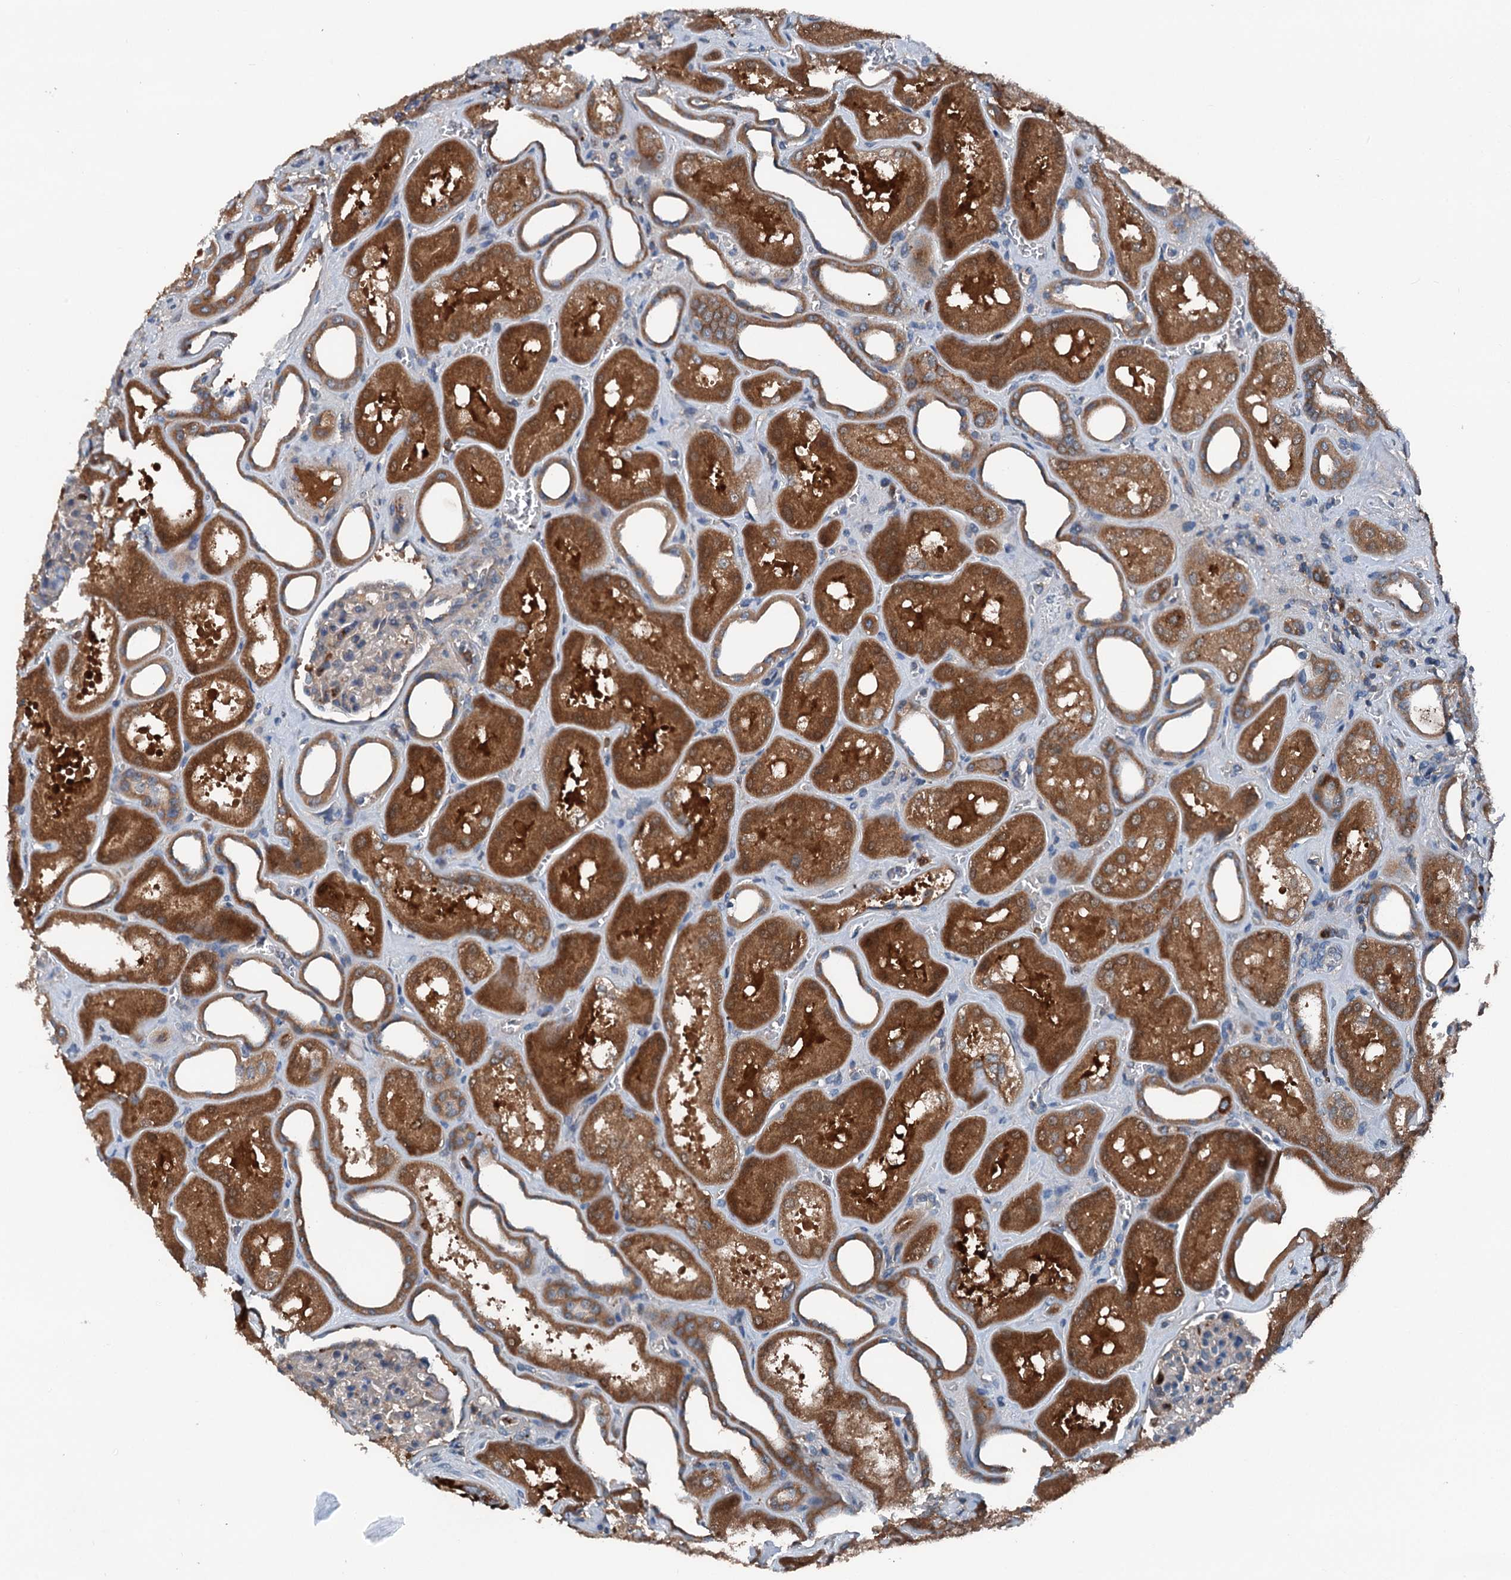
{"staining": {"intensity": "negative", "quantity": "none", "location": "none"}, "tissue": "kidney", "cell_type": "Cells in glomeruli", "image_type": "normal", "snomed": [{"axis": "morphology", "description": "Normal tissue, NOS"}, {"axis": "morphology", "description": "Adenocarcinoma, NOS"}, {"axis": "topography", "description": "Kidney"}], "caption": "DAB (3,3'-diaminobenzidine) immunohistochemical staining of normal human kidney shows no significant expression in cells in glomeruli. (Stains: DAB IHC with hematoxylin counter stain, Microscopy: brightfield microscopy at high magnification).", "gene": "PDSS1", "patient": {"sex": "female", "age": 68}}